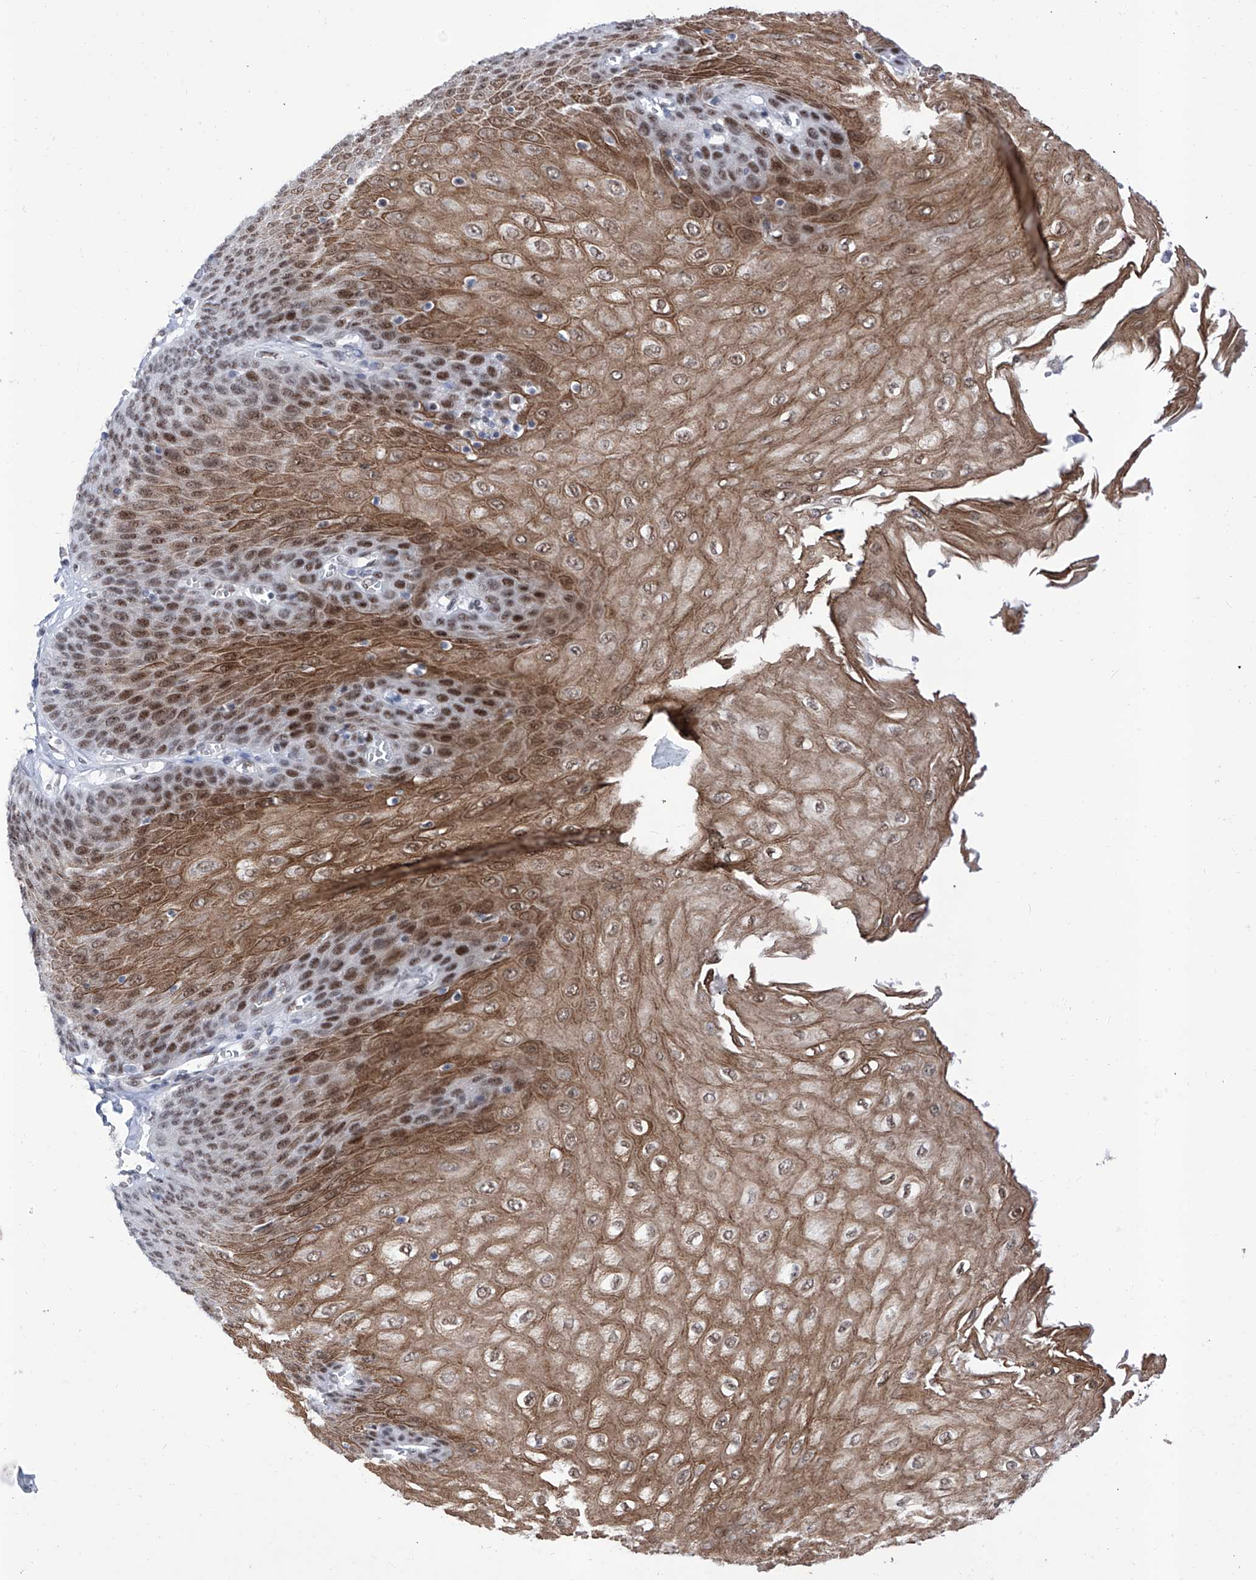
{"staining": {"intensity": "moderate", "quantity": ">75%", "location": "cytoplasmic/membranous,nuclear"}, "tissue": "esophagus", "cell_type": "Squamous epithelial cells", "image_type": "normal", "snomed": [{"axis": "morphology", "description": "Normal tissue, NOS"}, {"axis": "topography", "description": "Esophagus"}], "caption": "Protein expression by IHC exhibits moderate cytoplasmic/membranous,nuclear positivity in about >75% of squamous epithelial cells in benign esophagus. (brown staining indicates protein expression, while blue staining denotes nuclei).", "gene": "ATN1", "patient": {"sex": "male", "age": 60}}